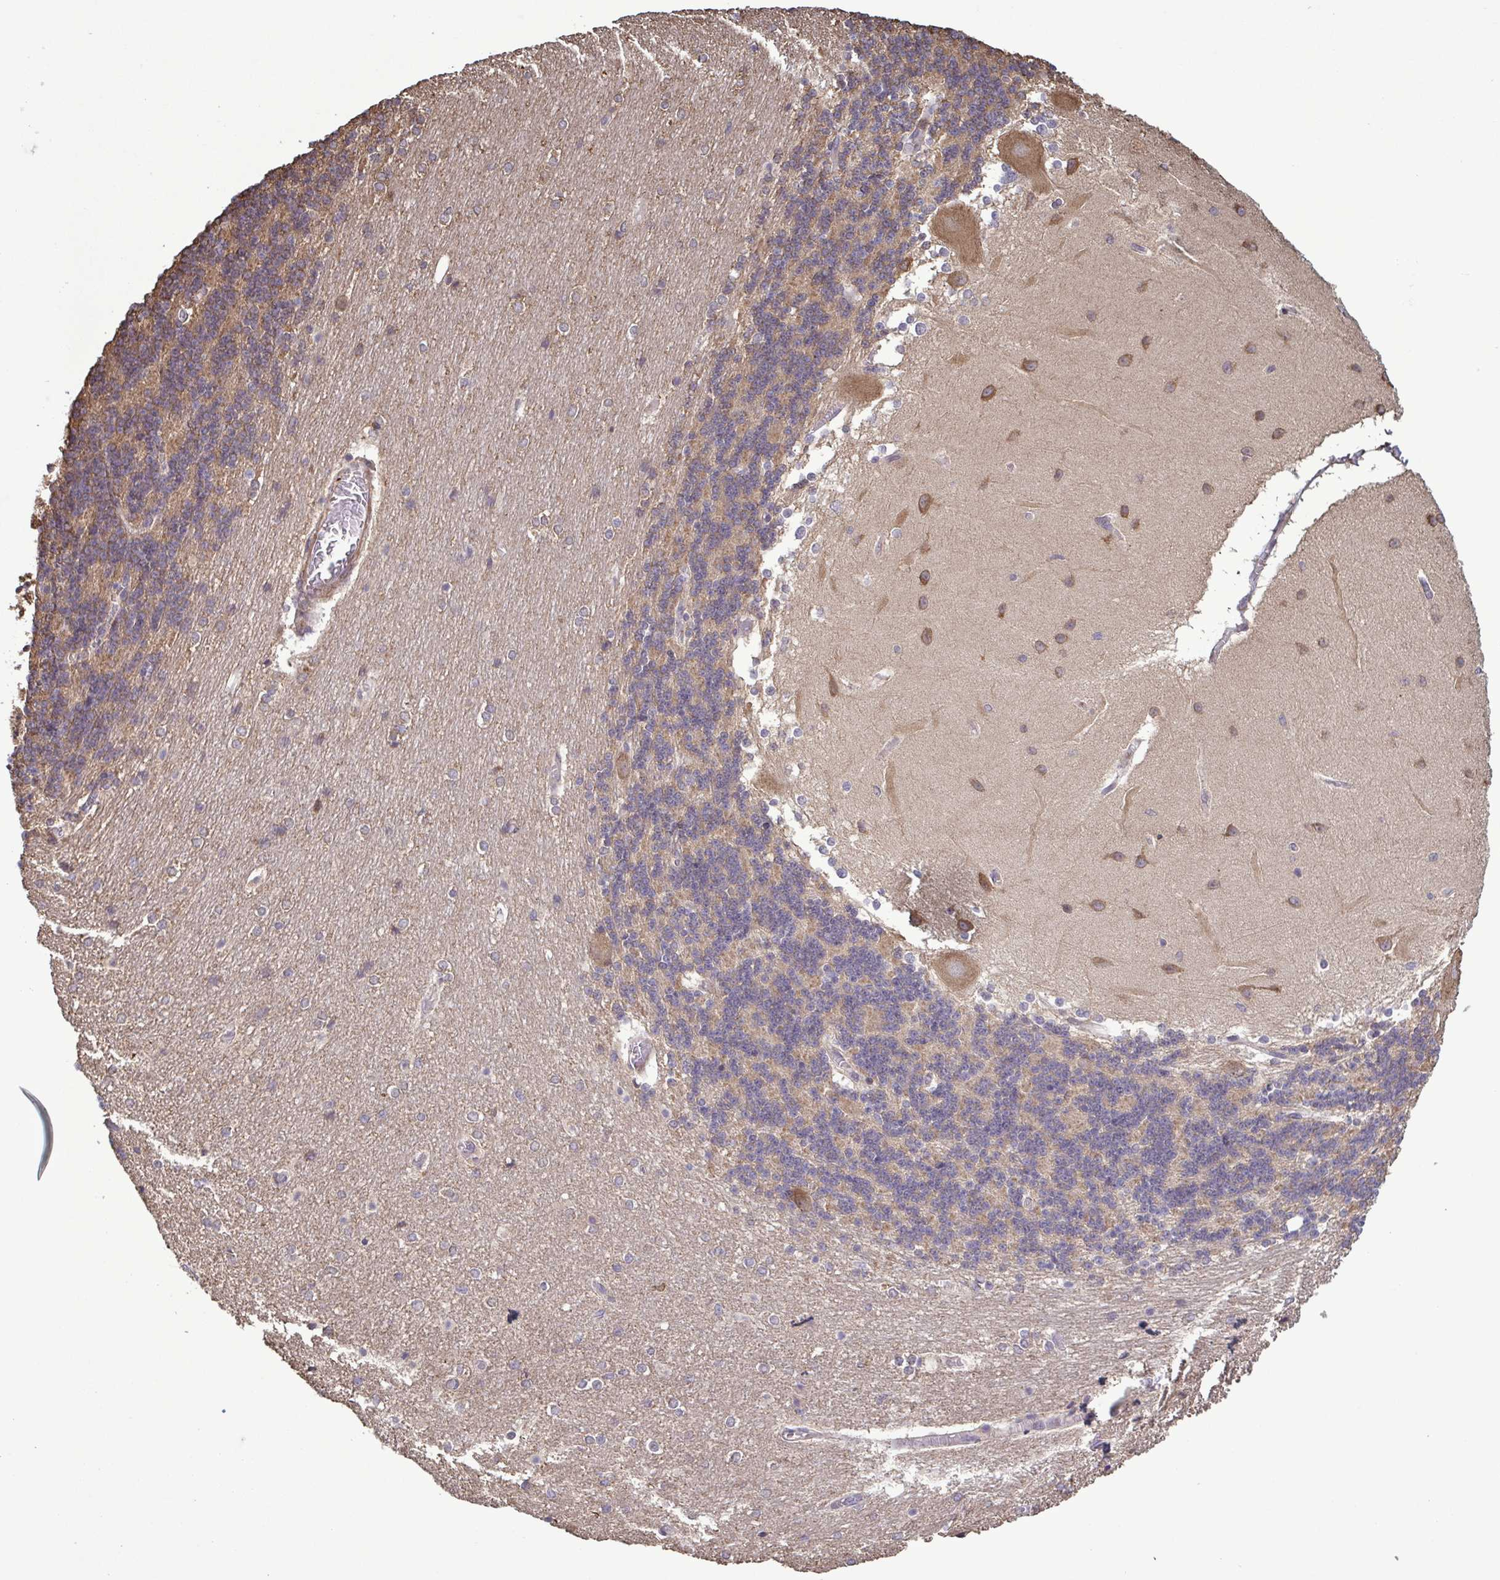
{"staining": {"intensity": "weak", "quantity": "<25%", "location": "cytoplasmic/membranous"}, "tissue": "cerebellum", "cell_type": "Cells in granular layer", "image_type": "normal", "snomed": [{"axis": "morphology", "description": "Normal tissue, NOS"}, {"axis": "topography", "description": "Cerebellum"}], "caption": "This is a histopathology image of IHC staining of benign cerebellum, which shows no staining in cells in granular layer.", "gene": "ZNF200", "patient": {"sex": "female", "age": 54}}